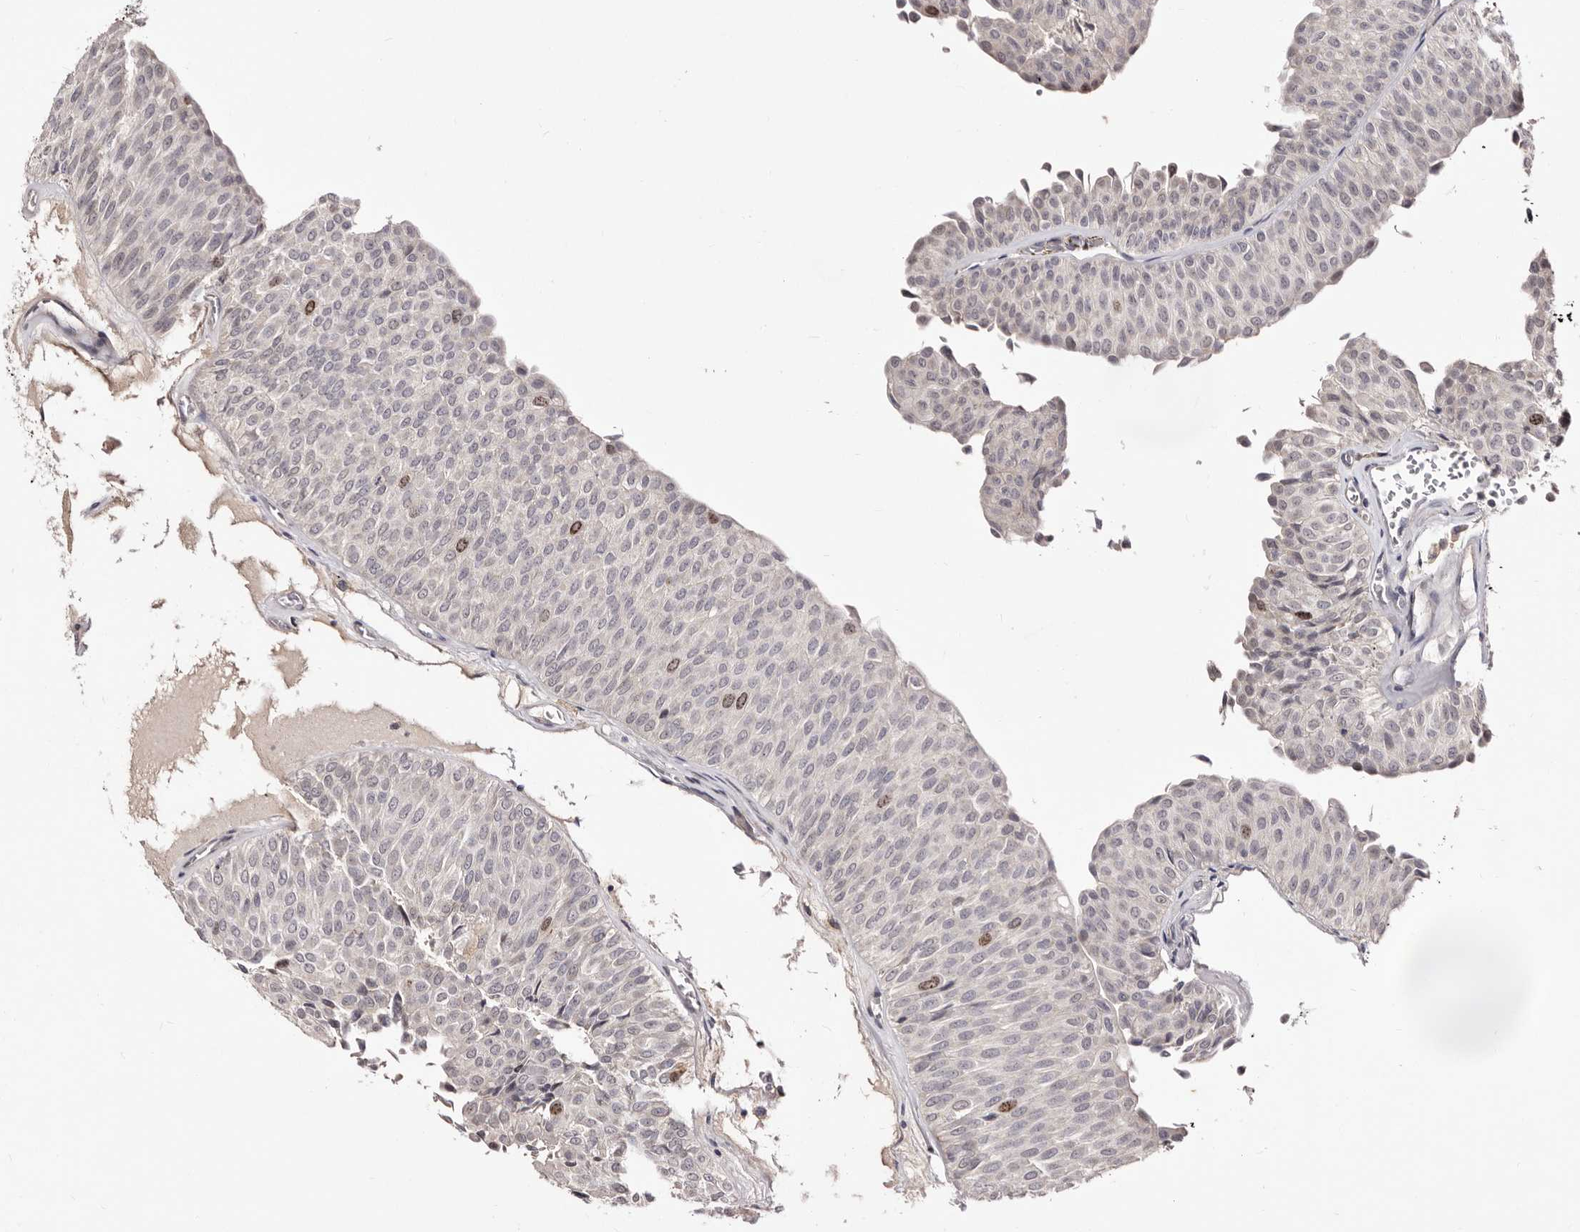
{"staining": {"intensity": "moderate", "quantity": "<25%", "location": "nuclear"}, "tissue": "urothelial cancer", "cell_type": "Tumor cells", "image_type": "cancer", "snomed": [{"axis": "morphology", "description": "Urothelial carcinoma, Low grade"}, {"axis": "topography", "description": "Urinary bladder"}], "caption": "The micrograph displays a brown stain indicating the presence of a protein in the nuclear of tumor cells in low-grade urothelial carcinoma. The staining is performed using DAB brown chromogen to label protein expression. The nuclei are counter-stained blue using hematoxylin.", "gene": "CDCA8", "patient": {"sex": "male", "age": 78}}